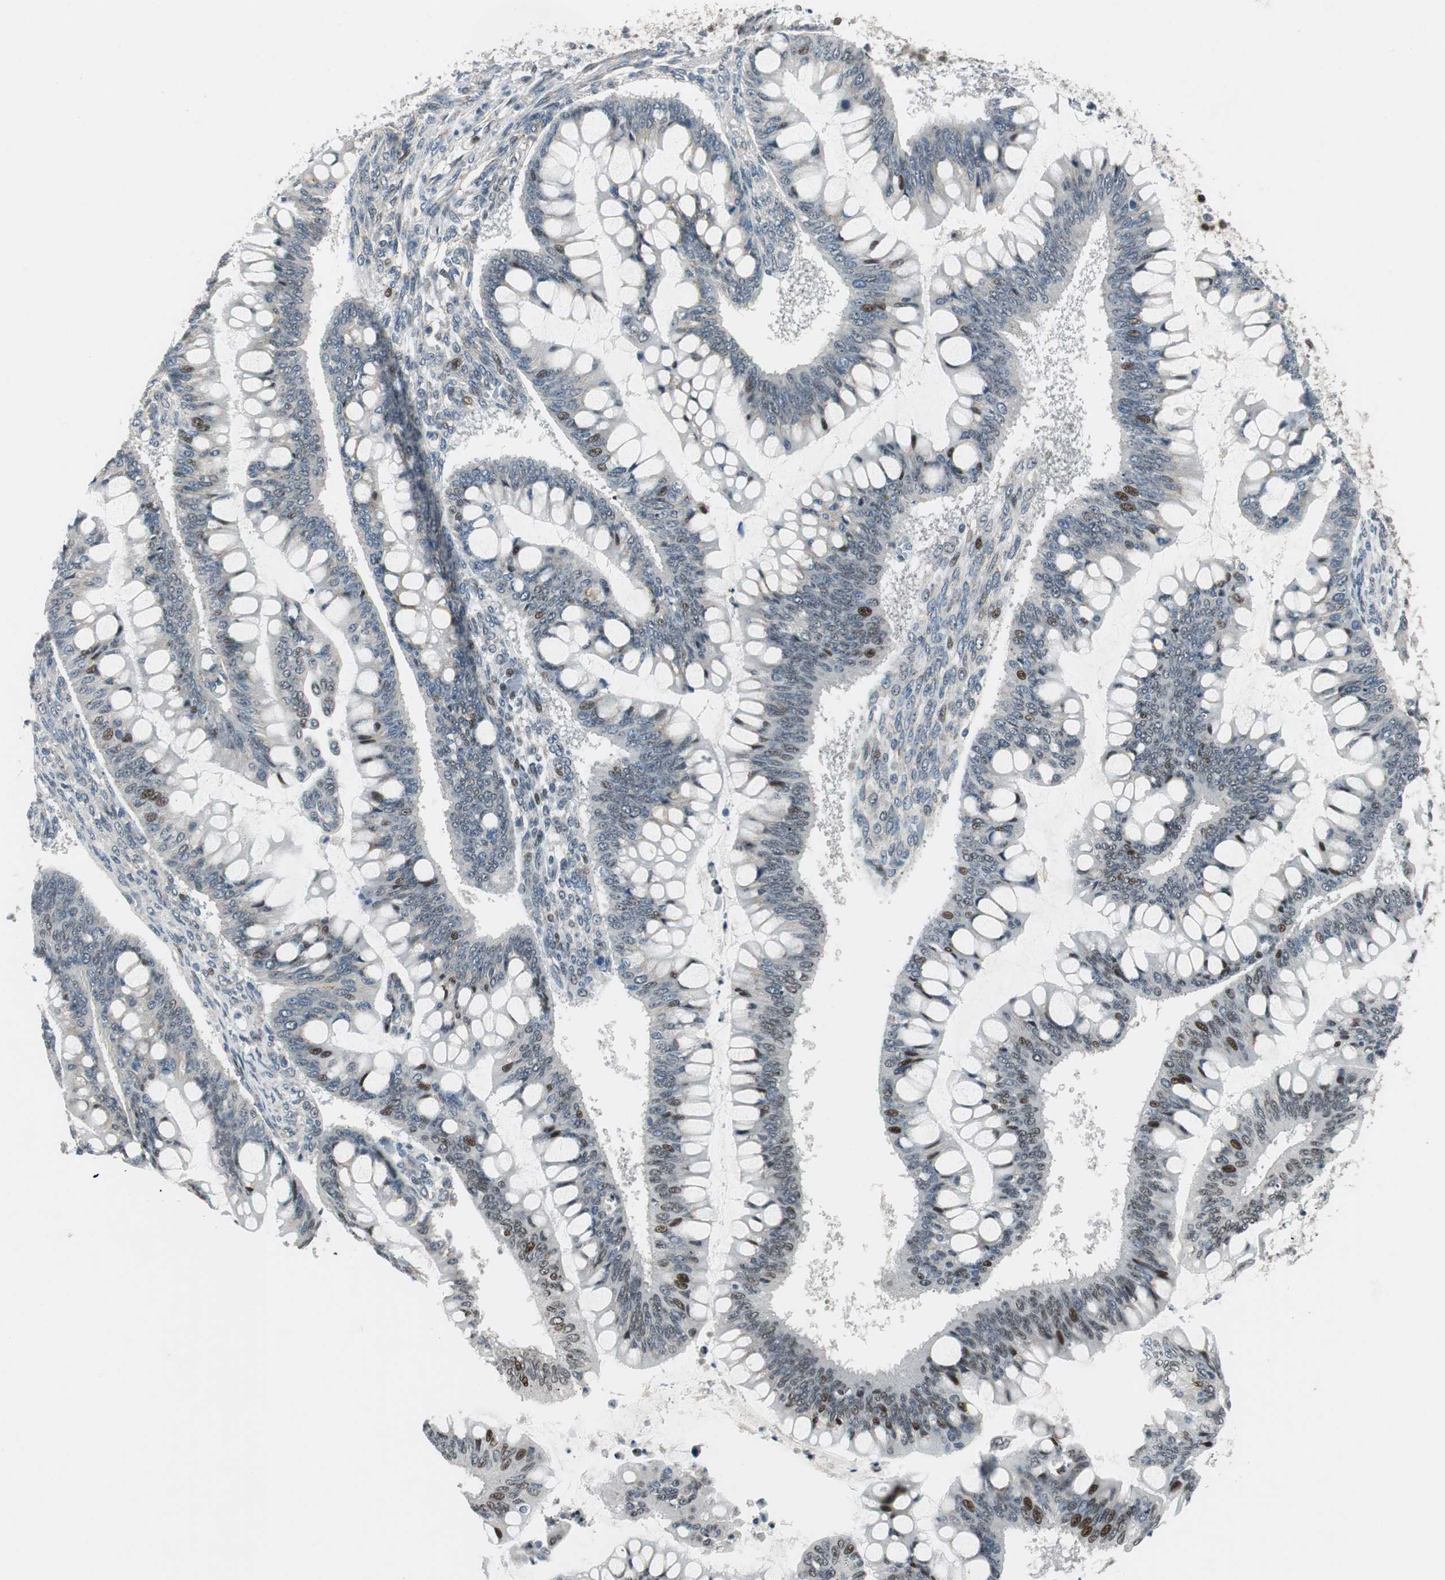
{"staining": {"intensity": "strong", "quantity": "<25%", "location": "nuclear"}, "tissue": "ovarian cancer", "cell_type": "Tumor cells", "image_type": "cancer", "snomed": [{"axis": "morphology", "description": "Cystadenocarcinoma, mucinous, NOS"}, {"axis": "topography", "description": "Ovary"}], "caption": "Human mucinous cystadenocarcinoma (ovarian) stained with a brown dye reveals strong nuclear positive positivity in about <25% of tumor cells.", "gene": "AJUBA", "patient": {"sex": "female", "age": 73}}